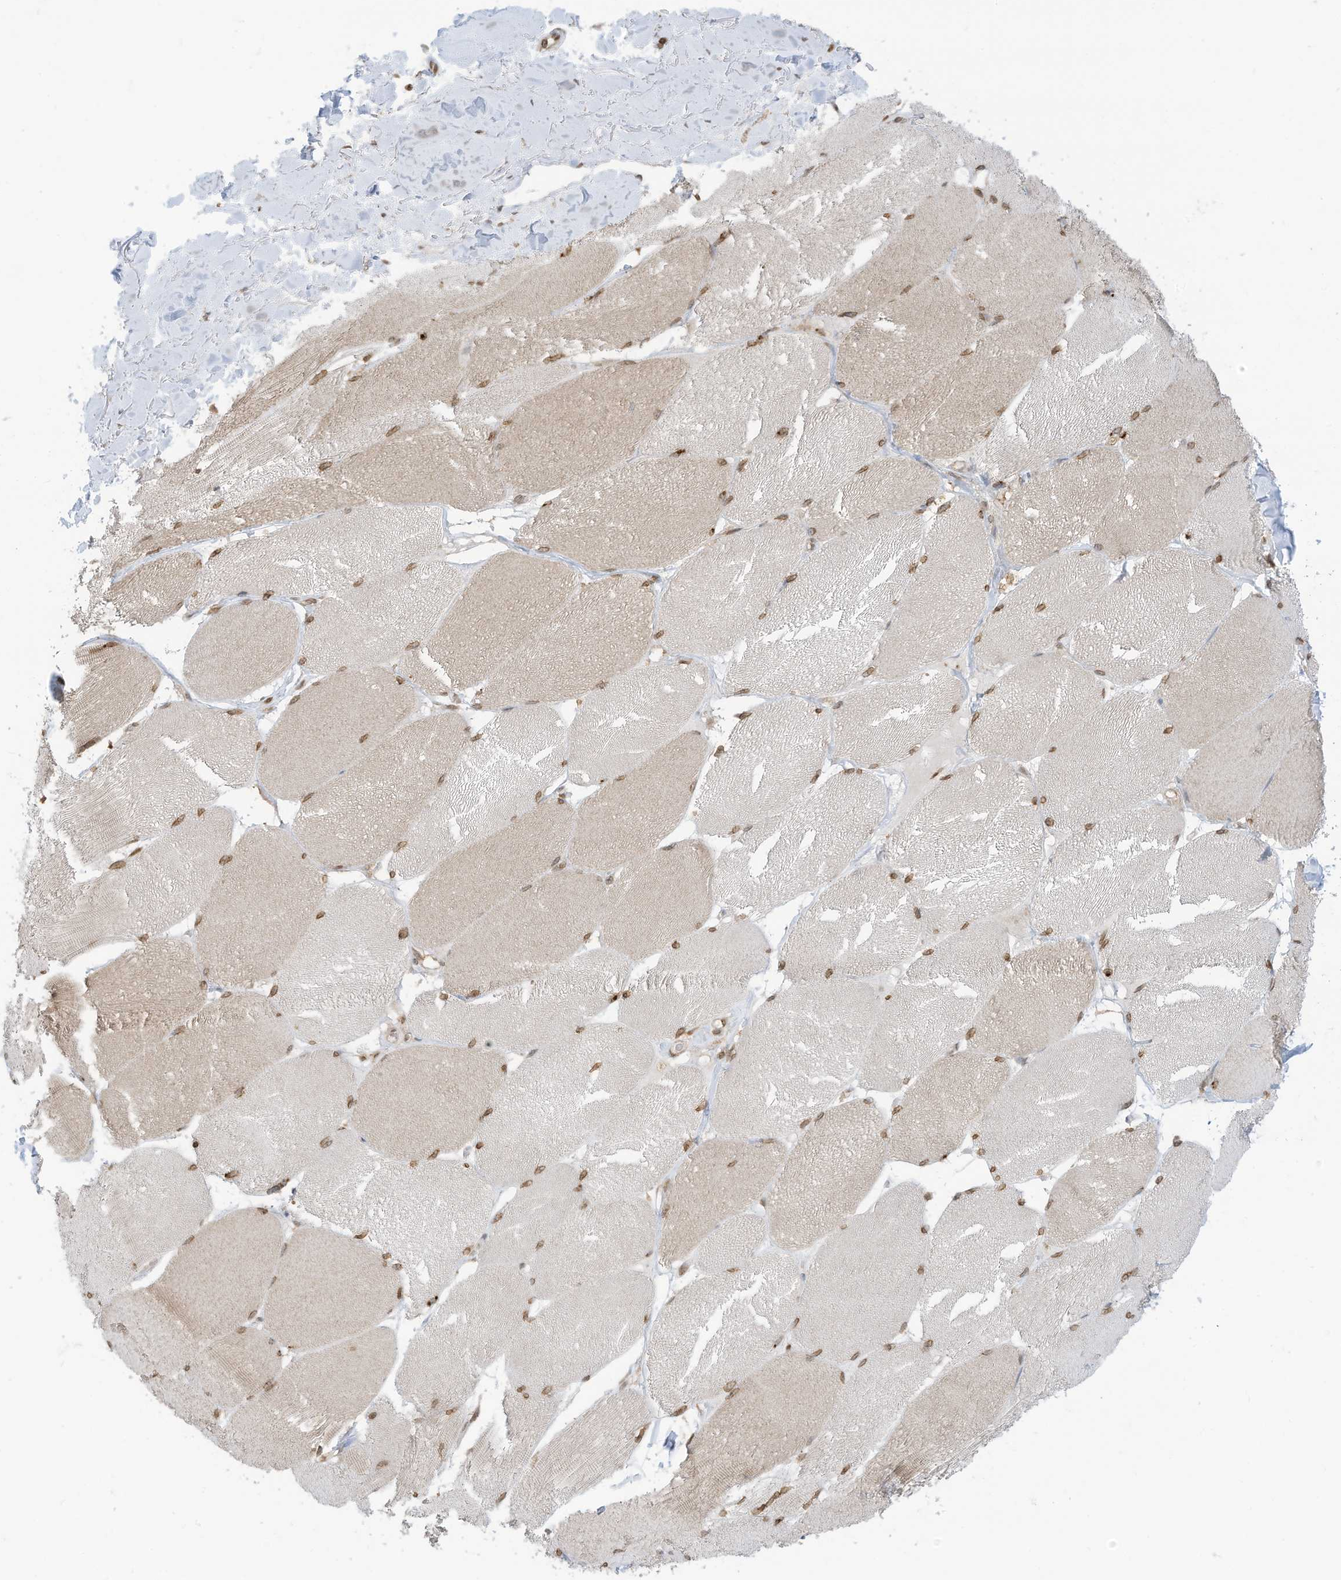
{"staining": {"intensity": "weak", "quantity": ">75%", "location": "nuclear"}, "tissue": "skeletal muscle", "cell_type": "Myocytes", "image_type": "normal", "snomed": [{"axis": "morphology", "description": "Normal tissue, NOS"}, {"axis": "topography", "description": "Skin"}, {"axis": "topography", "description": "Skeletal muscle"}], "caption": "IHC micrograph of unremarkable human skeletal muscle stained for a protein (brown), which shows low levels of weak nuclear expression in approximately >75% of myocytes.", "gene": "KPNB1", "patient": {"sex": "male", "age": 83}}